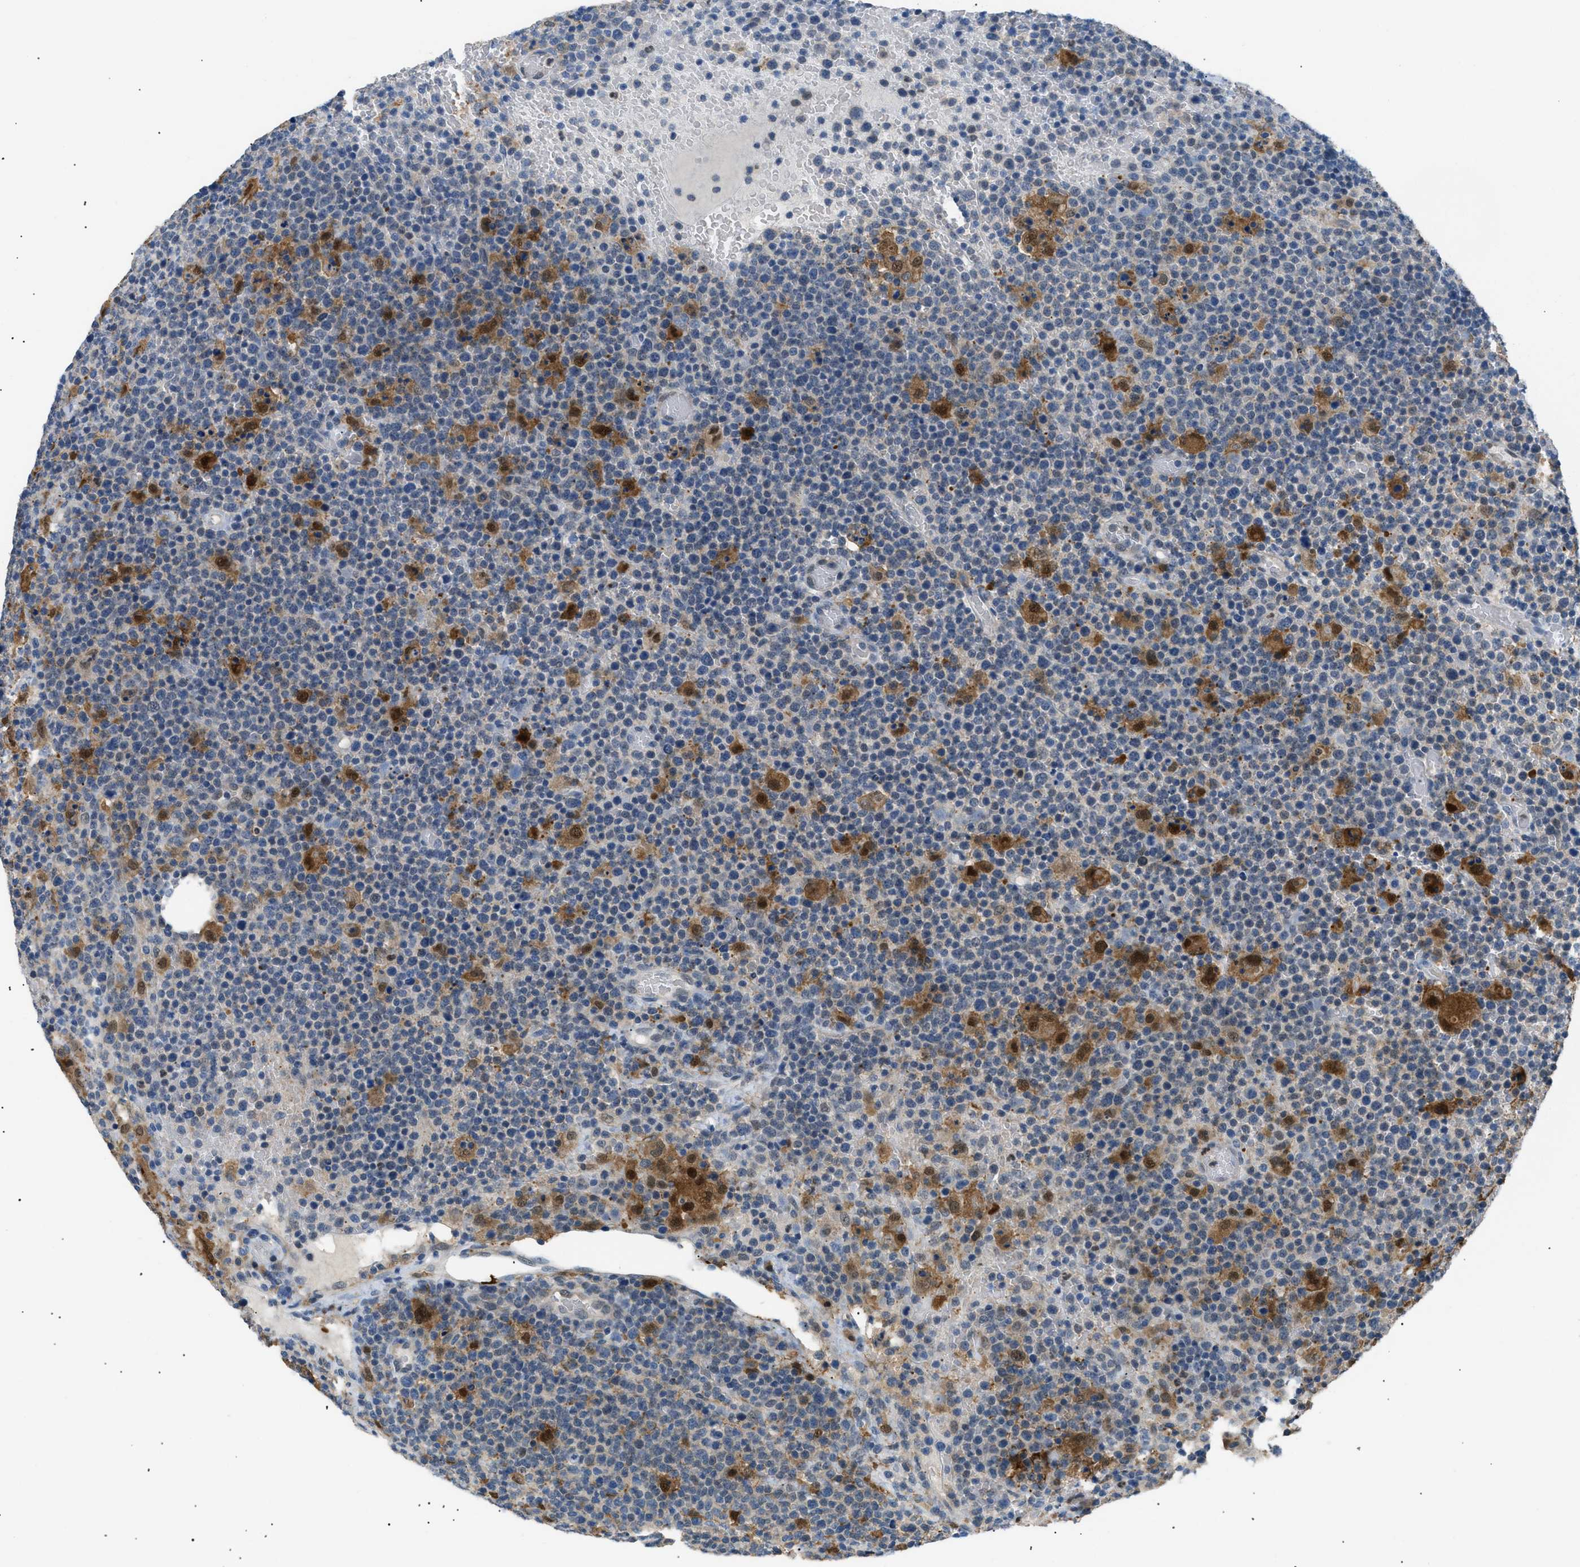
{"staining": {"intensity": "weak", "quantity": "25%-75%", "location": "cytoplasmic/membranous"}, "tissue": "lymphoma", "cell_type": "Tumor cells", "image_type": "cancer", "snomed": [{"axis": "morphology", "description": "Malignant lymphoma, non-Hodgkin's type, High grade"}, {"axis": "topography", "description": "Lymph node"}], "caption": "Immunohistochemistry (IHC) histopathology image of neoplastic tissue: malignant lymphoma, non-Hodgkin's type (high-grade) stained using immunohistochemistry (IHC) displays low levels of weak protein expression localized specifically in the cytoplasmic/membranous of tumor cells, appearing as a cytoplasmic/membranous brown color.", "gene": "AKR1A1", "patient": {"sex": "male", "age": 61}}